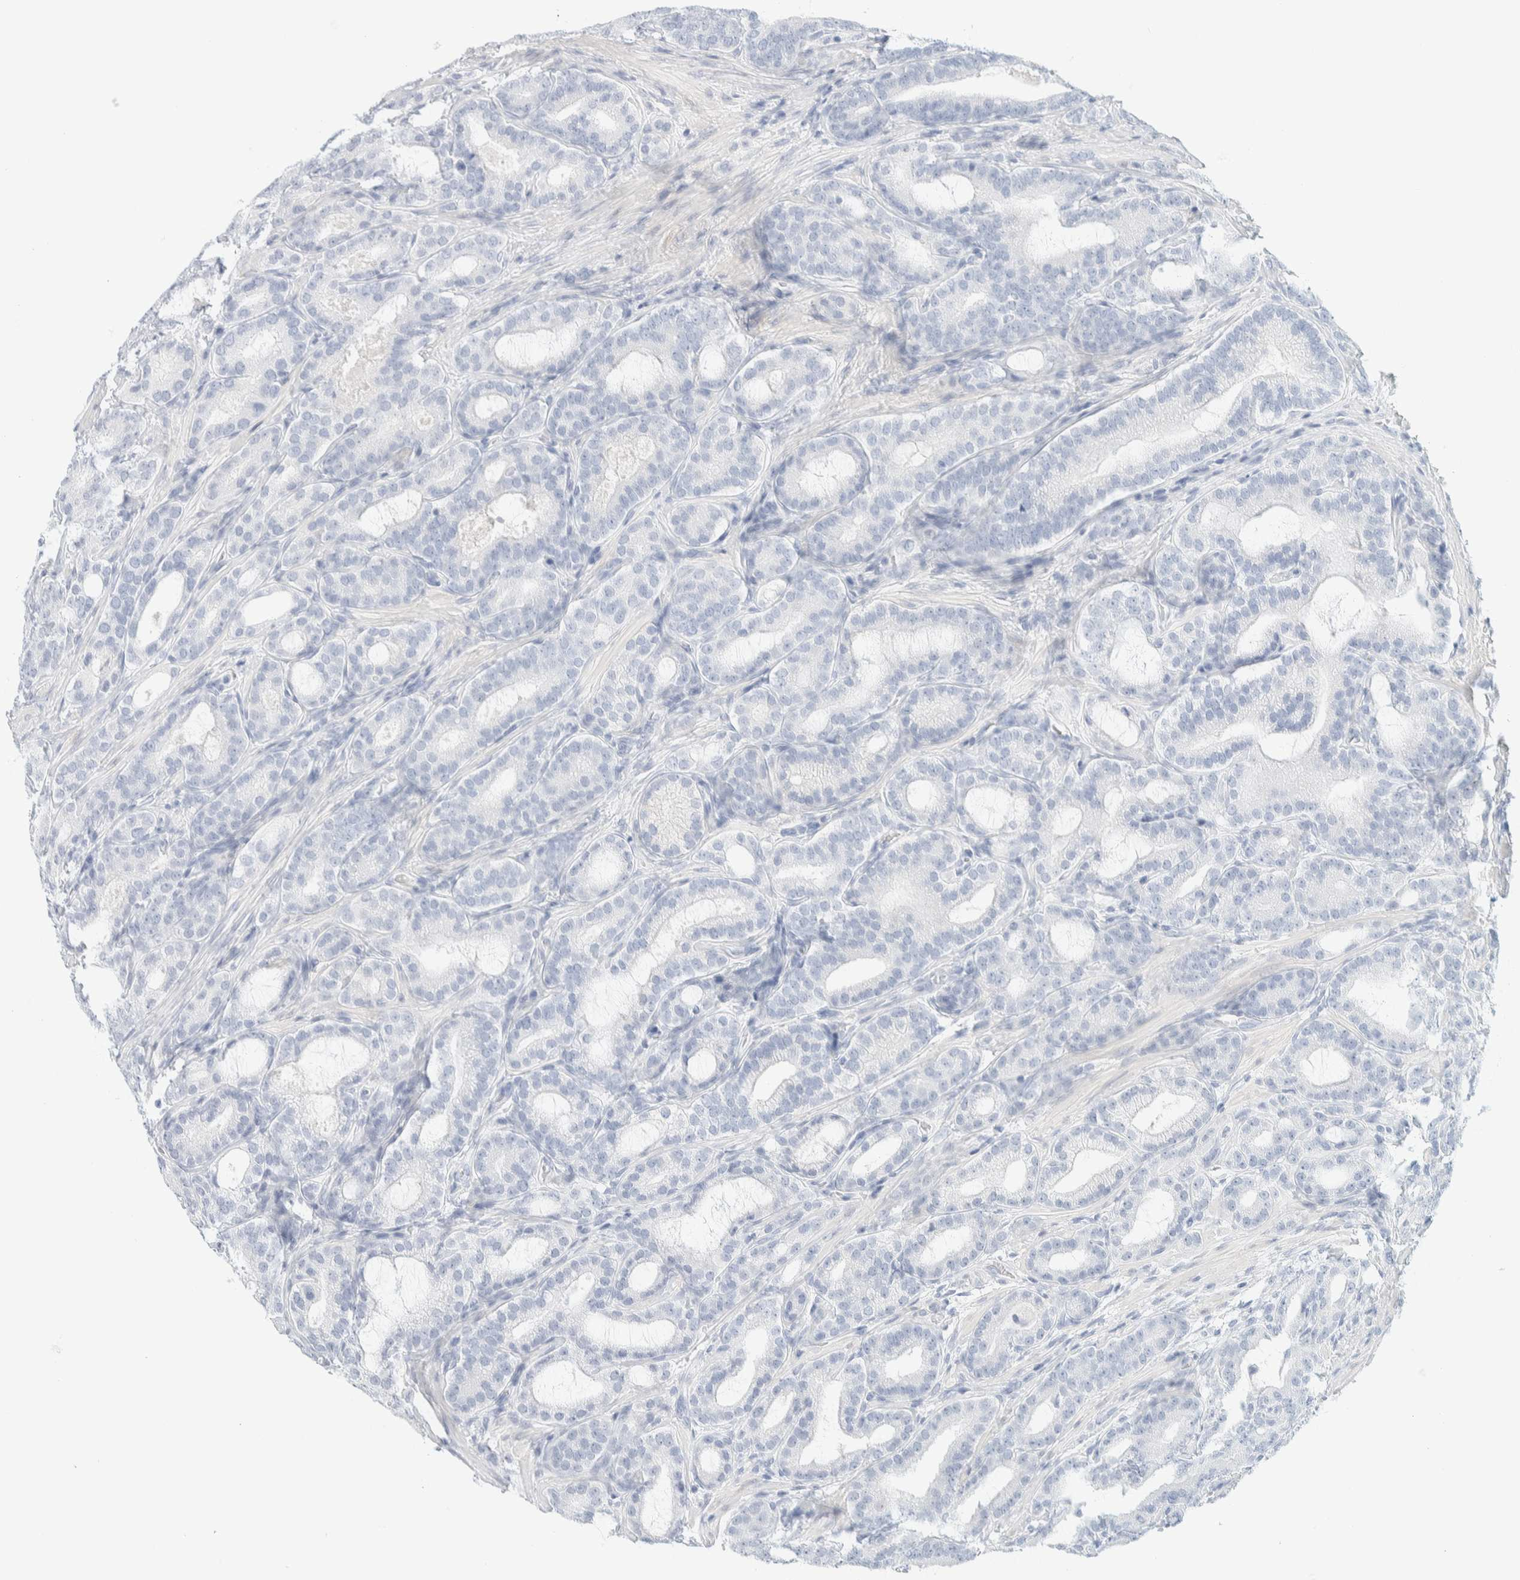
{"staining": {"intensity": "negative", "quantity": "none", "location": "none"}, "tissue": "prostate cancer", "cell_type": "Tumor cells", "image_type": "cancer", "snomed": [{"axis": "morphology", "description": "Adenocarcinoma, High grade"}, {"axis": "topography", "description": "Prostate"}], "caption": "The photomicrograph demonstrates no significant staining in tumor cells of prostate cancer (high-grade adenocarcinoma).", "gene": "ATCAY", "patient": {"sex": "male", "age": 60}}